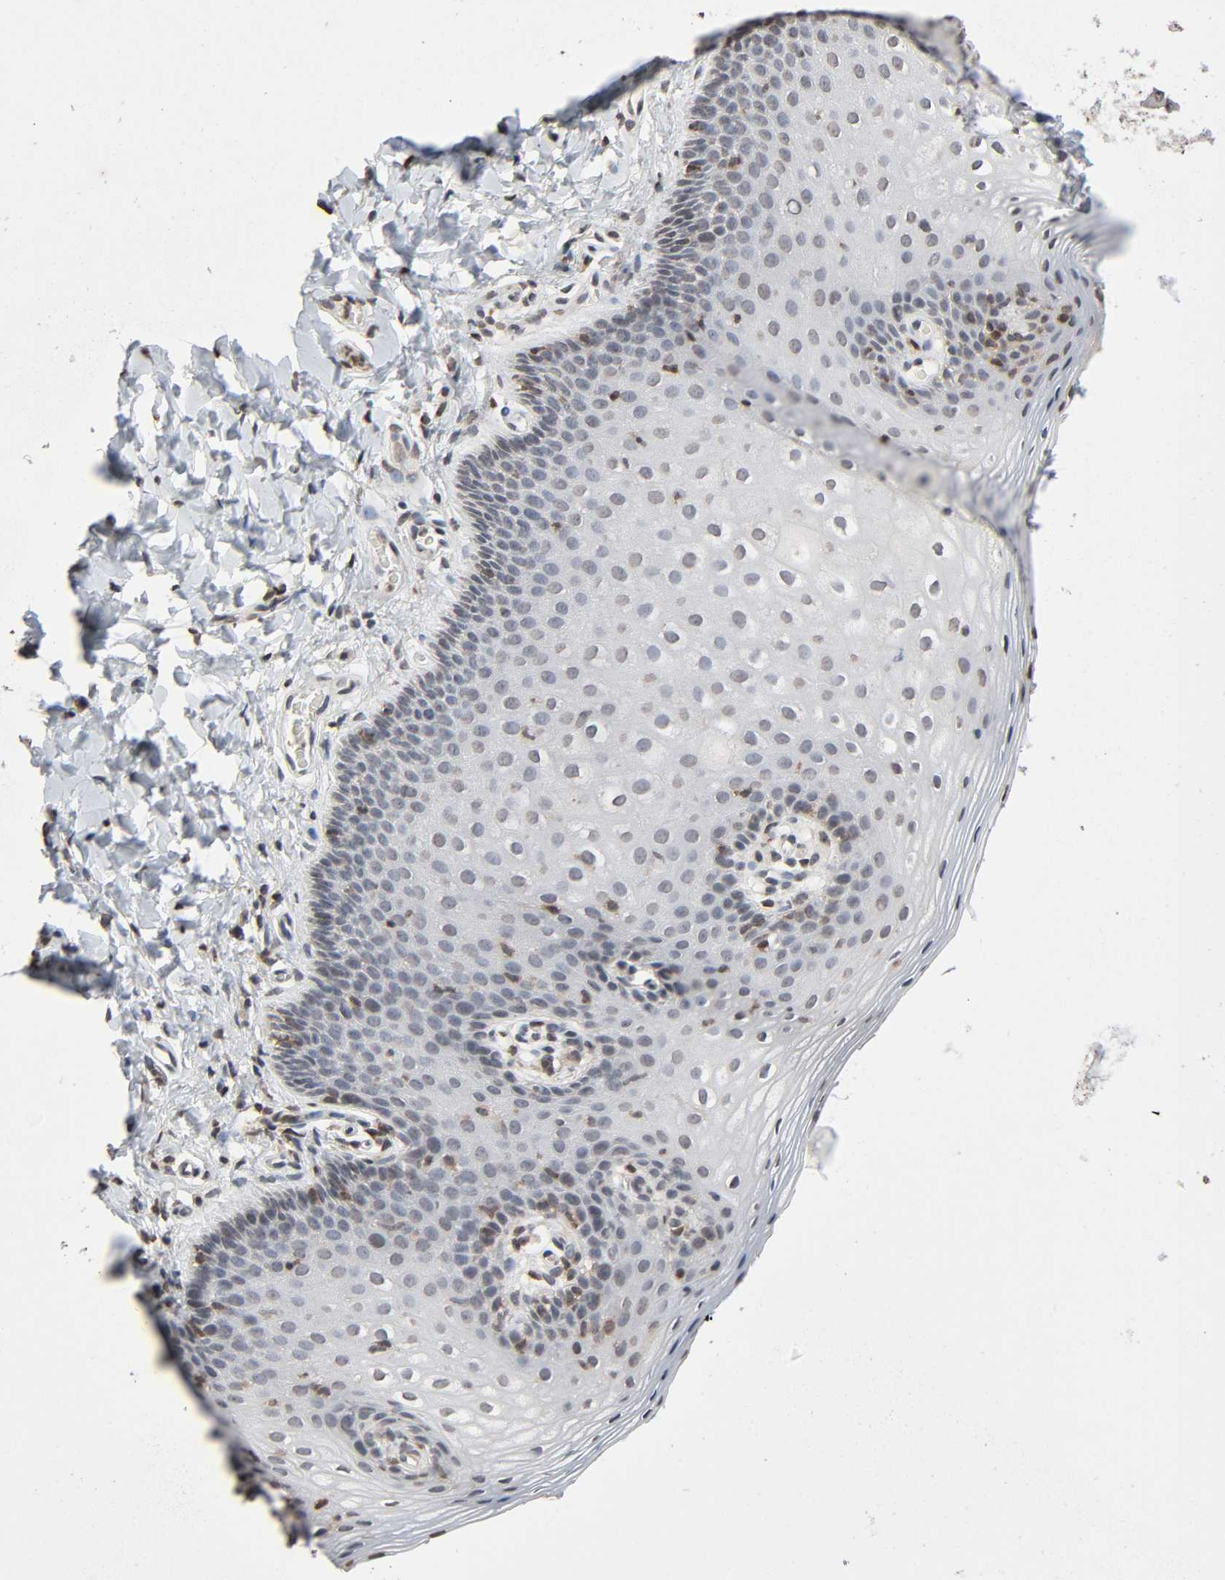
{"staining": {"intensity": "moderate", "quantity": "<25%", "location": "nuclear"}, "tissue": "vagina", "cell_type": "Squamous epithelial cells", "image_type": "normal", "snomed": [{"axis": "morphology", "description": "Normal tissue, NOS"}, {"axis": "topography", "description": "Vagina"}], "caption": "IHC (DAB (3,3'-diaminobenzidine)) staining of benign human vagina demonstrates moderate nuclear protein positivity in about <25% of squamous epithelial cells.", "gene": "STK4", "patient": {"sex": "female", "age": 55}}